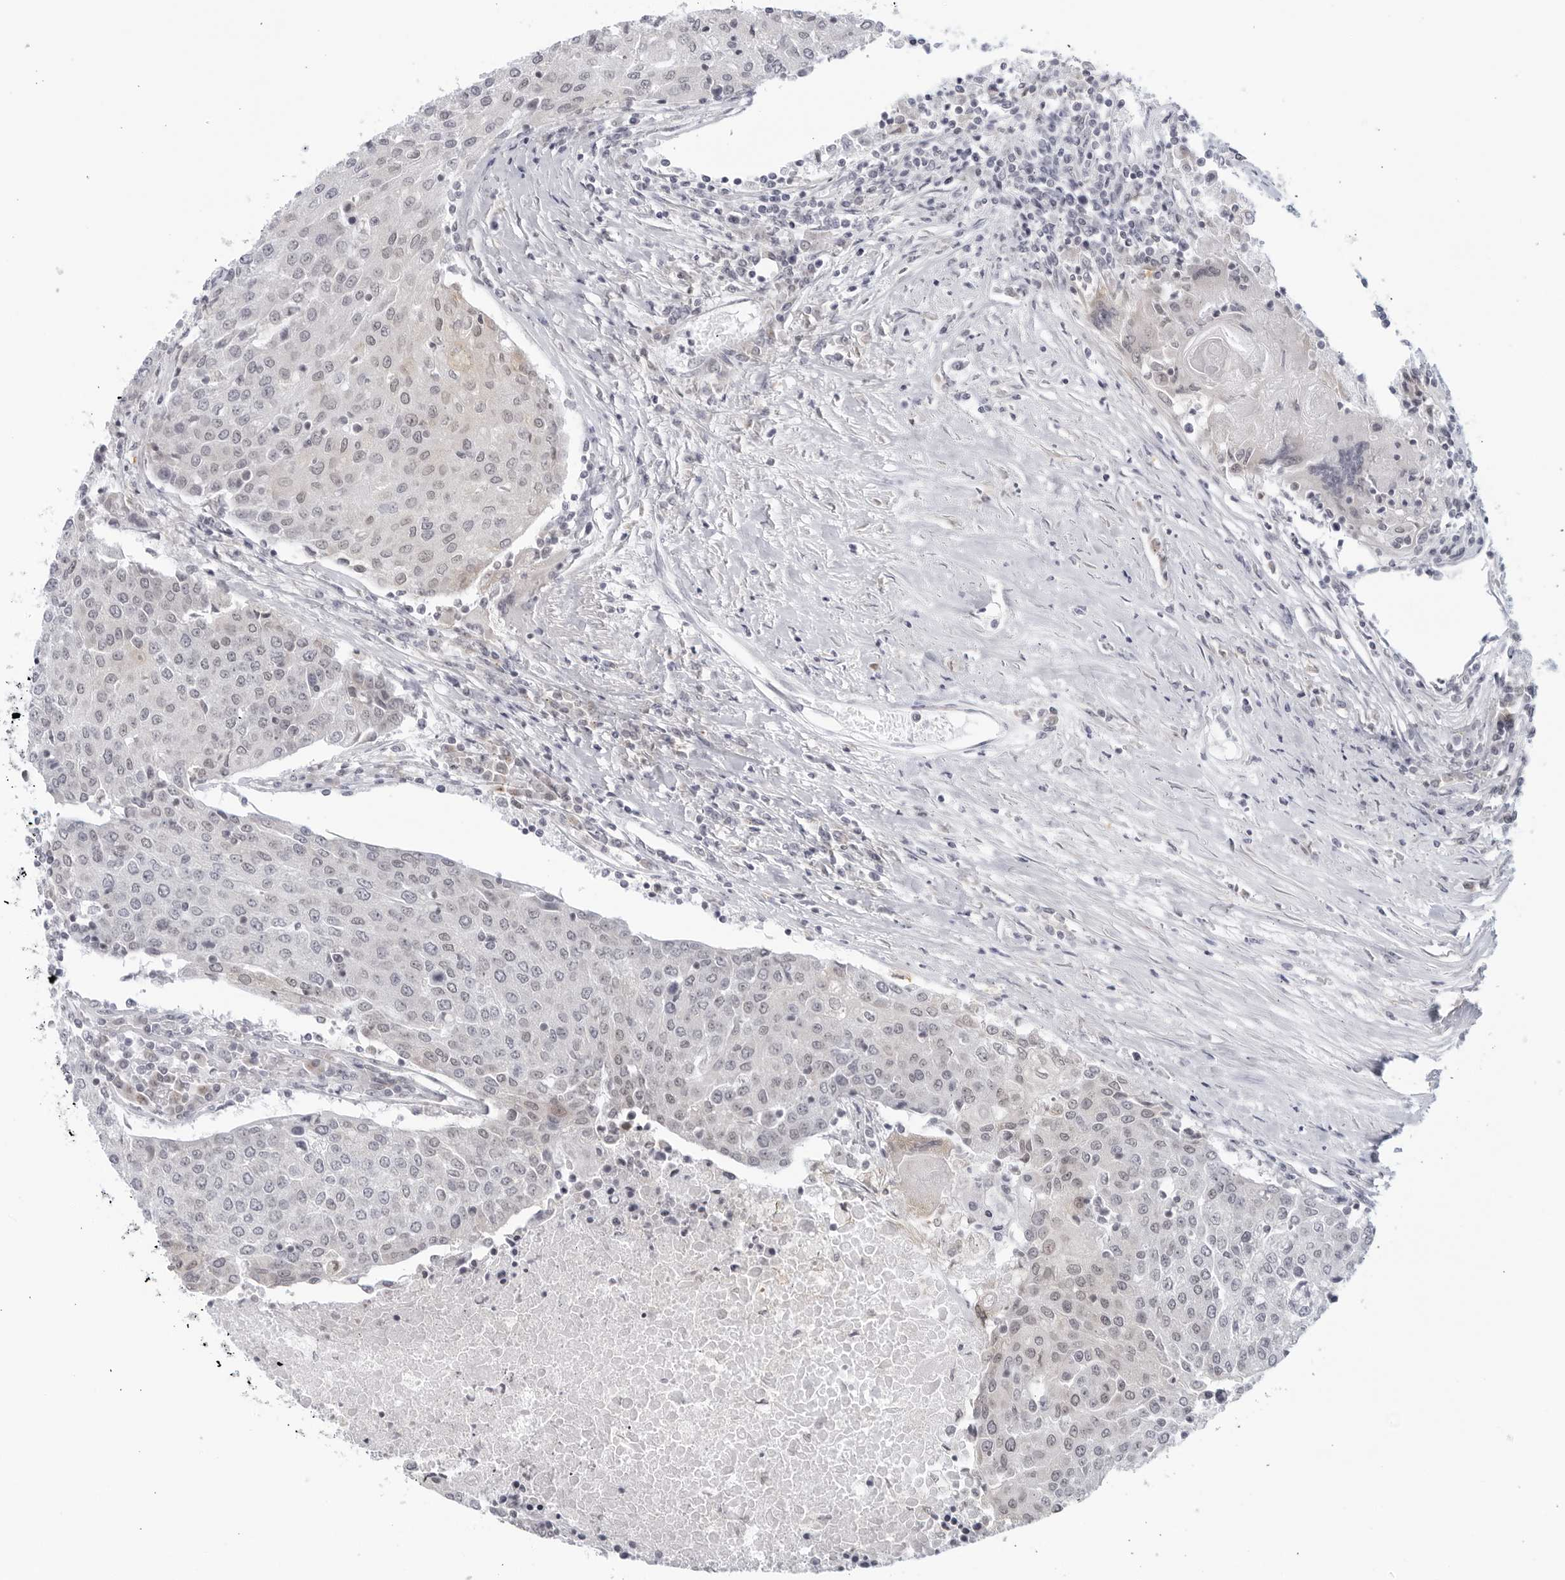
{"staining": {"intensity": "negative", "quantity": "none", "location": "none"}, "tissue": "urothelial cancer", "cell_type": "Tumor cells", "image_type": "cancer", "snomed": [{"axis": "morphology", "description": "Urothelial carcinoma, High grade"}, {"axis": "topography", "description": "Urinary bladder"}], "caption": "High magnification brightfield microscopy of urothelial carcinoma (high-grade) stained with DAB (3,3'-diaminobenzidine) (brown) and counterstained with hematoxylin (blue): tumor cells show no significant expression. (DAB IHC with hematoxylin counter stain).", "gene": "WDTC1", "patient": {"sex": "female", "age": 85}}